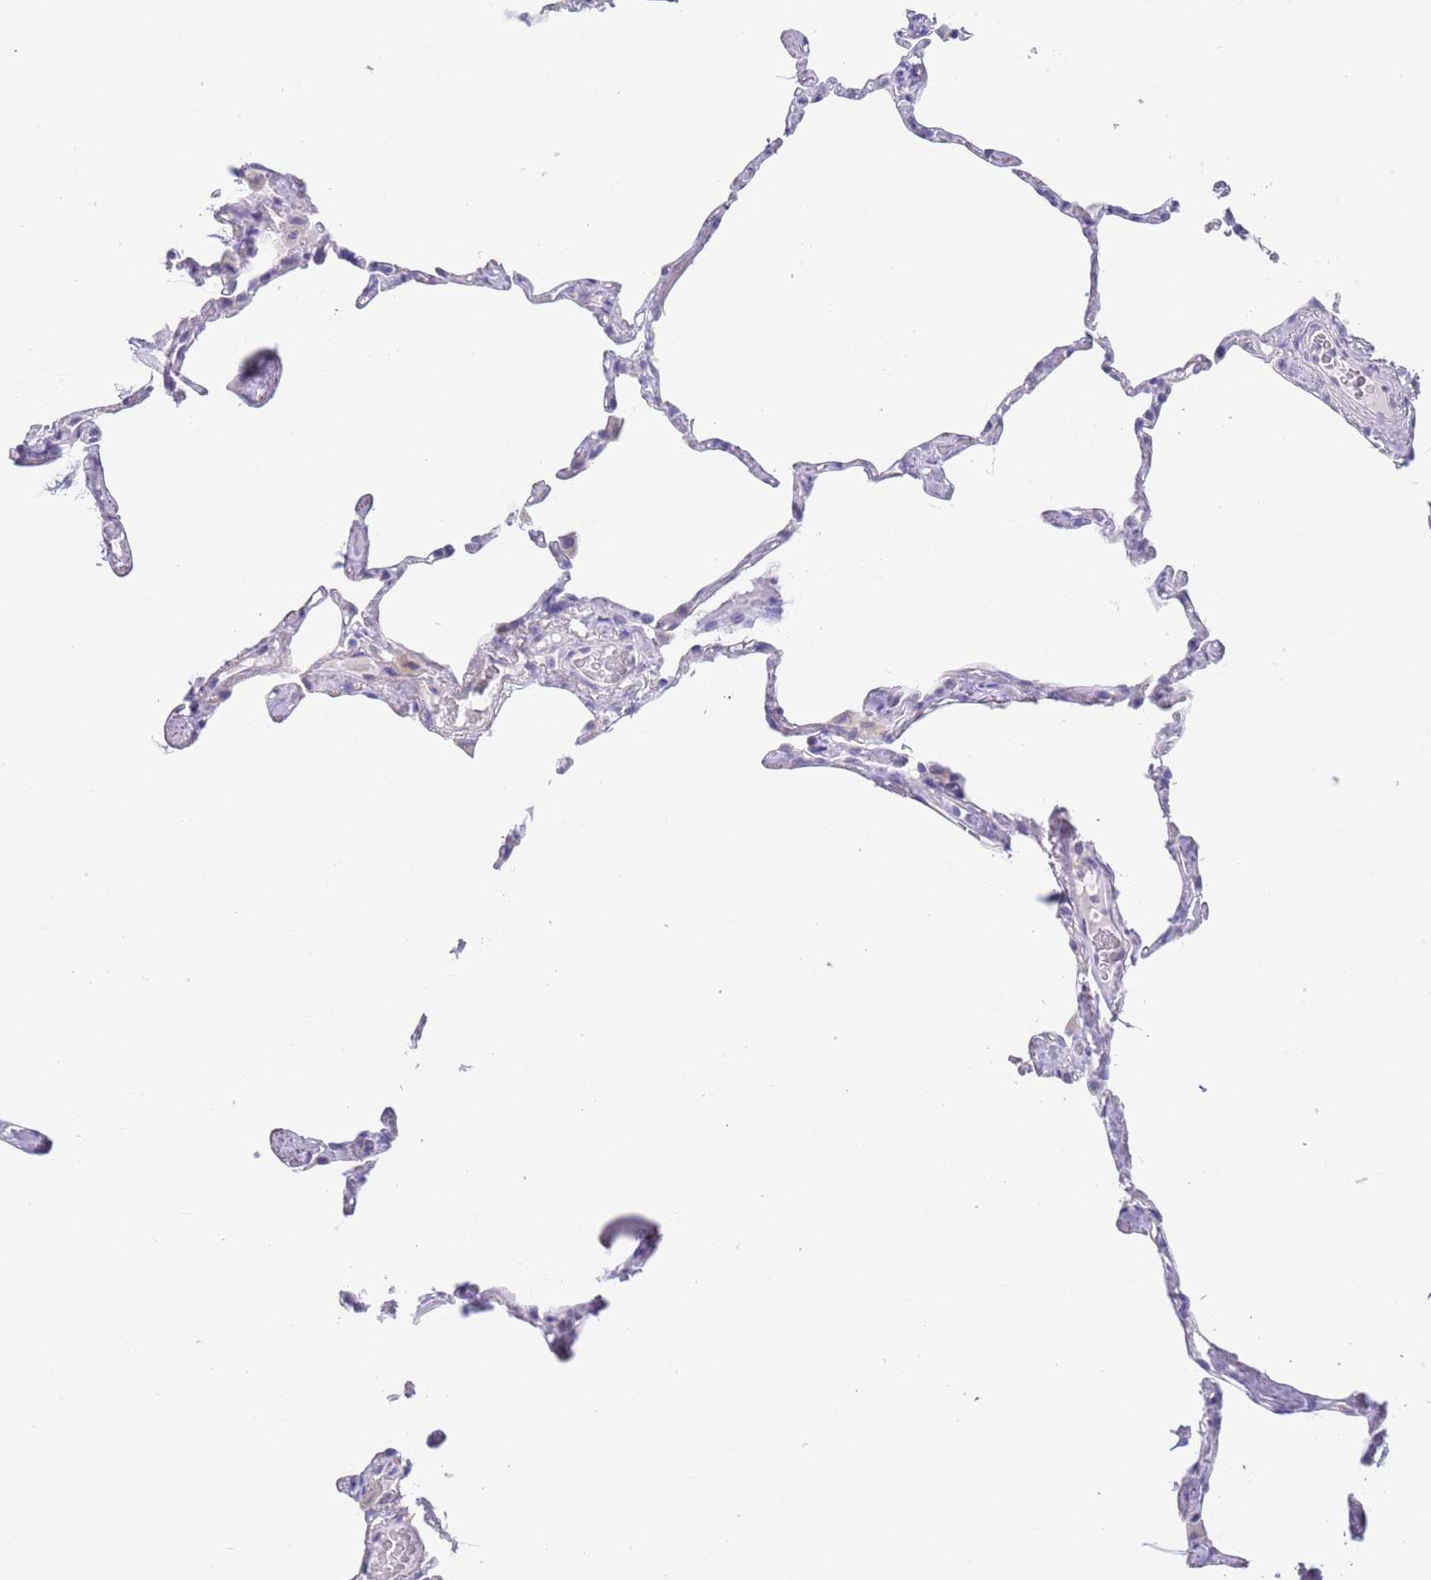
{"staining": {"intensity": "negative", "quantity": "none", "location": "none"}, "tissue": "lung", "cell_type": "Alveolar cells", "image_type": "normal", "snomed": [{"axis": "morphology", "description": "Normal tissue, NOS"}, {"axis": "topography", "description": "Lung"}], "caption": "Immunohistochemical staining of unremarkable human lung demonstrates no significant staining in alveolar cells.", "gene": "SPIRE2", "patient": {"sex": "male", "age": 65}}